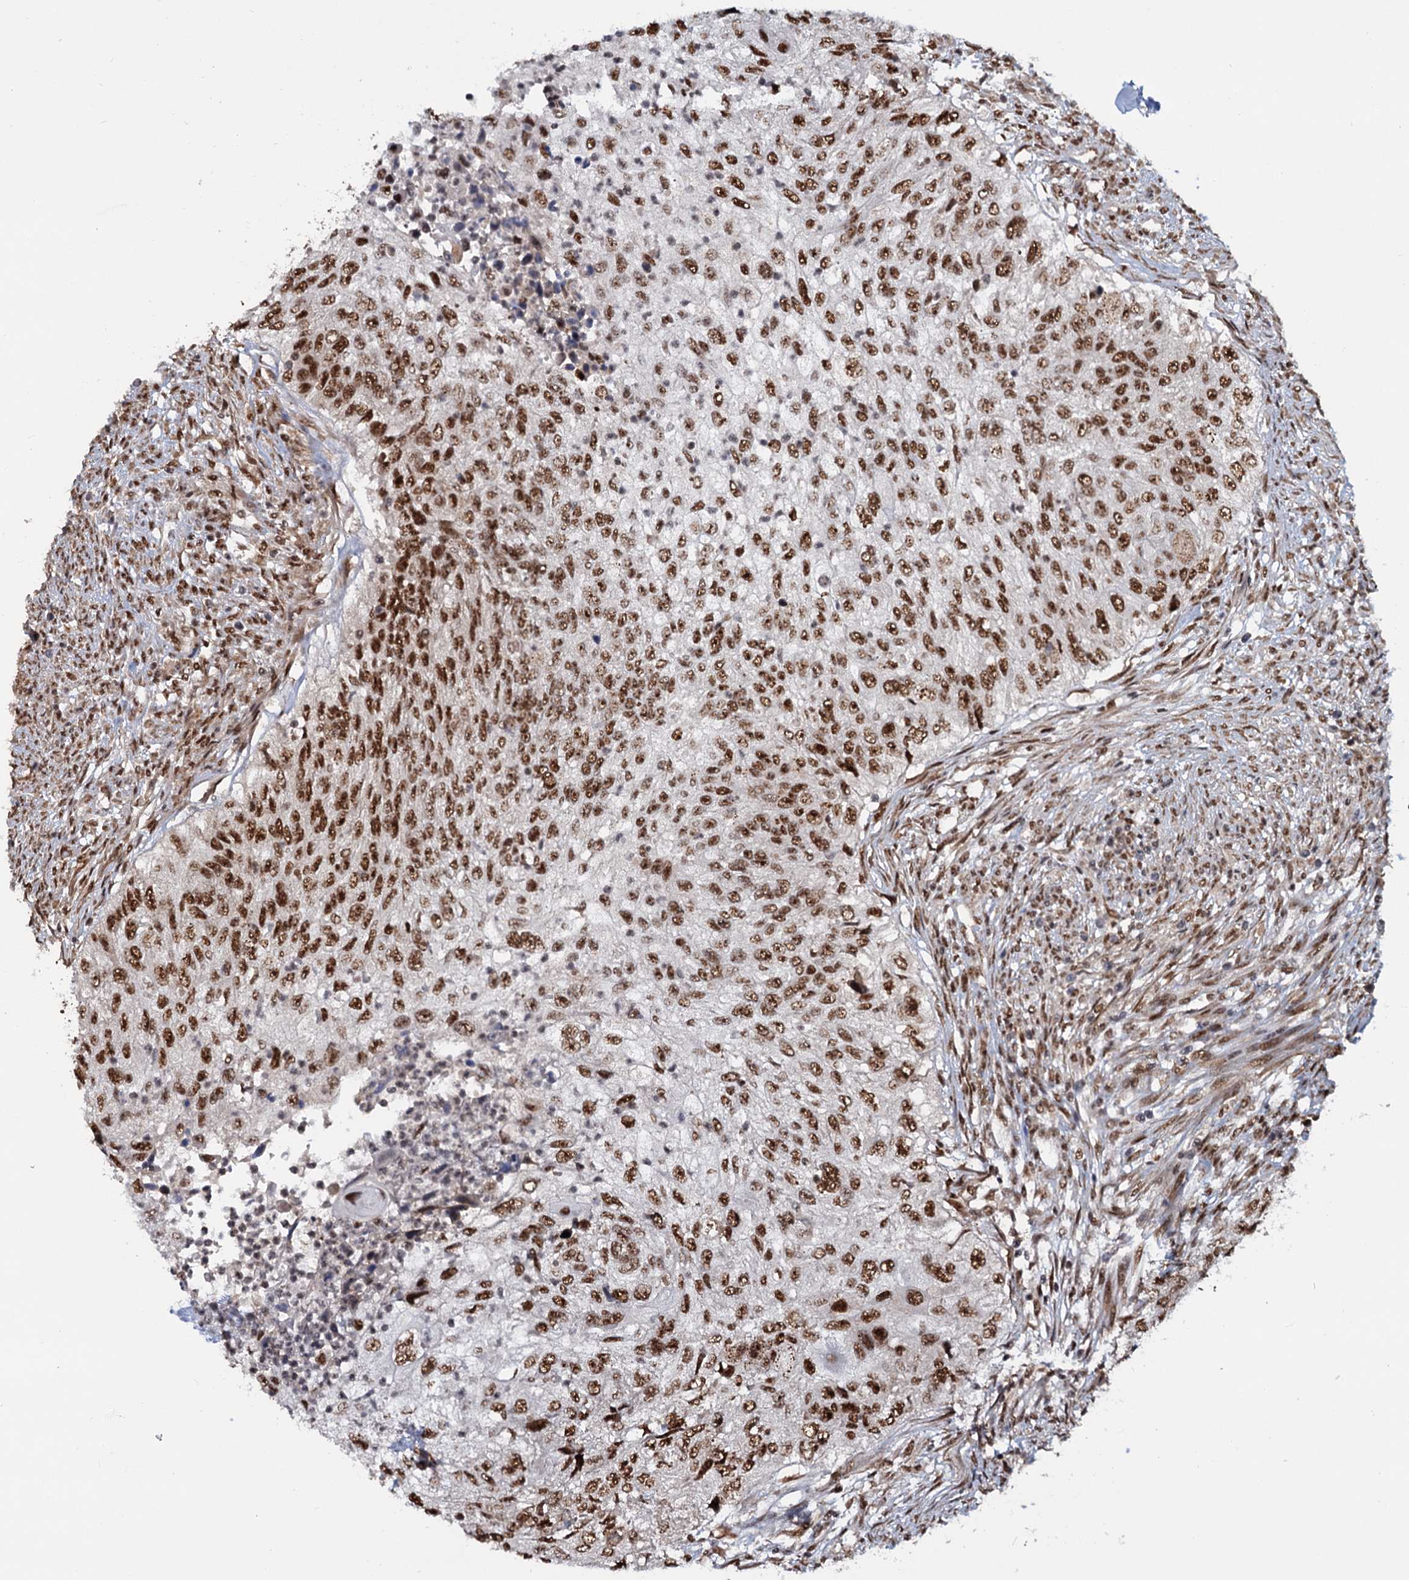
{"staining": {"intensity": "moderate", "quantity": ">75%", "location": "nuclear"}, "tissue": "urothelial cancer", "cell_type": "Tumor cells", "image_type": "cancer", "snomed": [{"axis": "morphology", "description": "Urothelial carcinoma, High grade"}, {"axis": "topography", "description": "Urinary bladder"}], "caption": "Immunohistochemistry micrograph of neoplastic tissue: human urothelial carcinoma (high-grade) stained using immunohistochemistry shows medium levels of moderate protein expression localized specifically in the nuclear of tumor cells, appearing as a nuclear brown color.", "gene": "WBP4", "patient": {"sex": "female", "age": 60}}